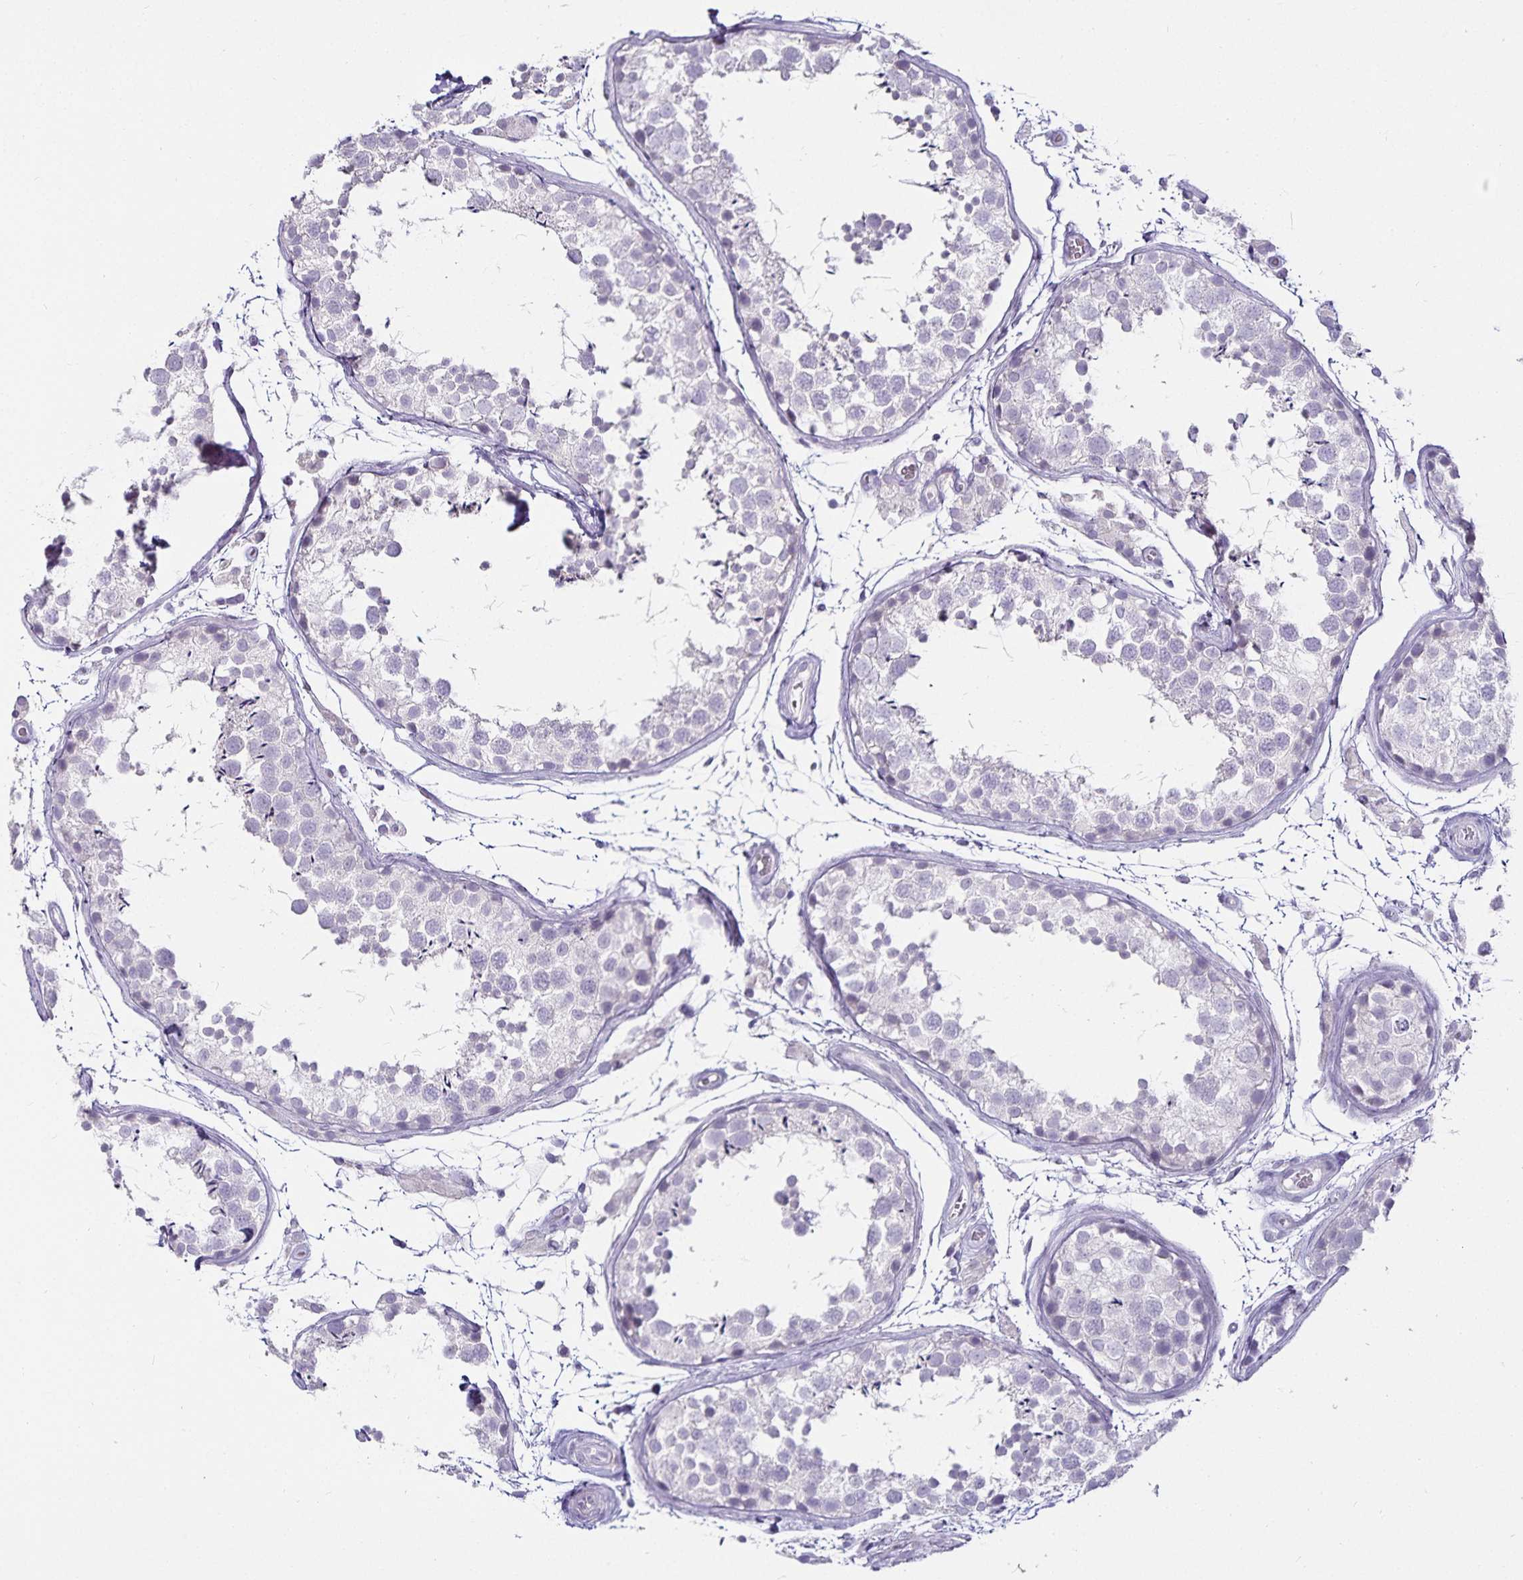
{"staining": {"intensity": "negative", "quantity": "none", "location": "none"}, "tissue": "testis", "cell_type": "Cells in seminiferous ducts", "image_type": "normal", "snomed": [{"axis": "morphology", "description": "Normal tissue, NOS"}, {"axis": "topography", "description": "Testis"}], "caption": "Immunohistochemical staining of benign human testis demonstrates no significant staining in cells in seminiferous ducts.", "gene": "CA12", "patient": {"sex": "male", "age": 29}}